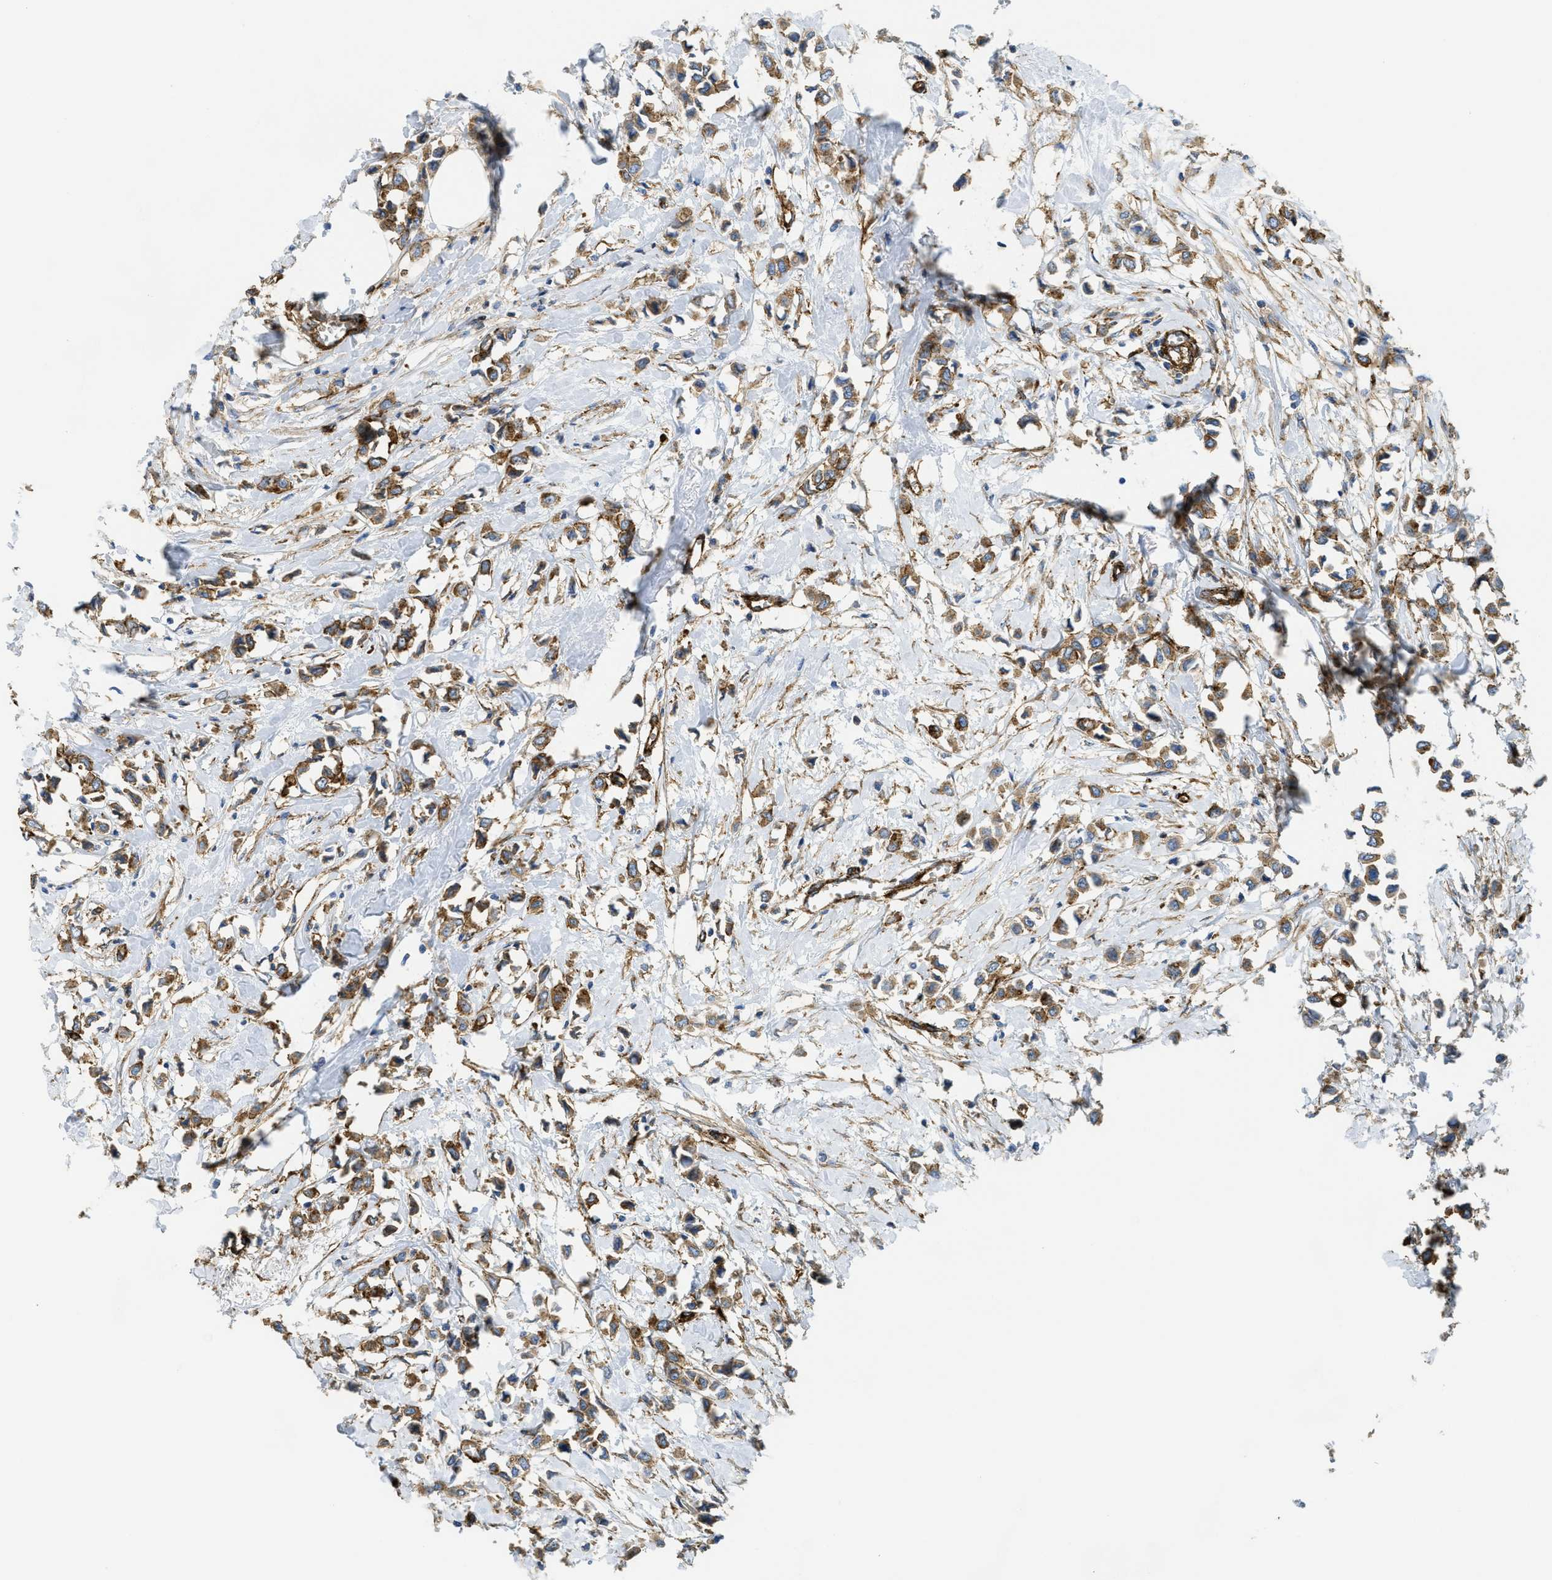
{"staining": {"intensity": "moderate", "quantity": ">75%", "location": "cytoplasmic/membranous"}, "tissue": "breast cancer", "cell_type": "Tumor cells", "image_type": "cancer", "snomed": [{"axis": "morphology", "description": "Lobular carcinoma"}, {"axis": "topography", "description": "Breast"}], "caption": "Protein staining of lobular carcinoma (breast) tissue demonstrates moderate cytoplasmic/membranous staining in approximately >75% of tumor cells.", "gene": "HIP1", "patient": {"sex": "female", "age": 51}}